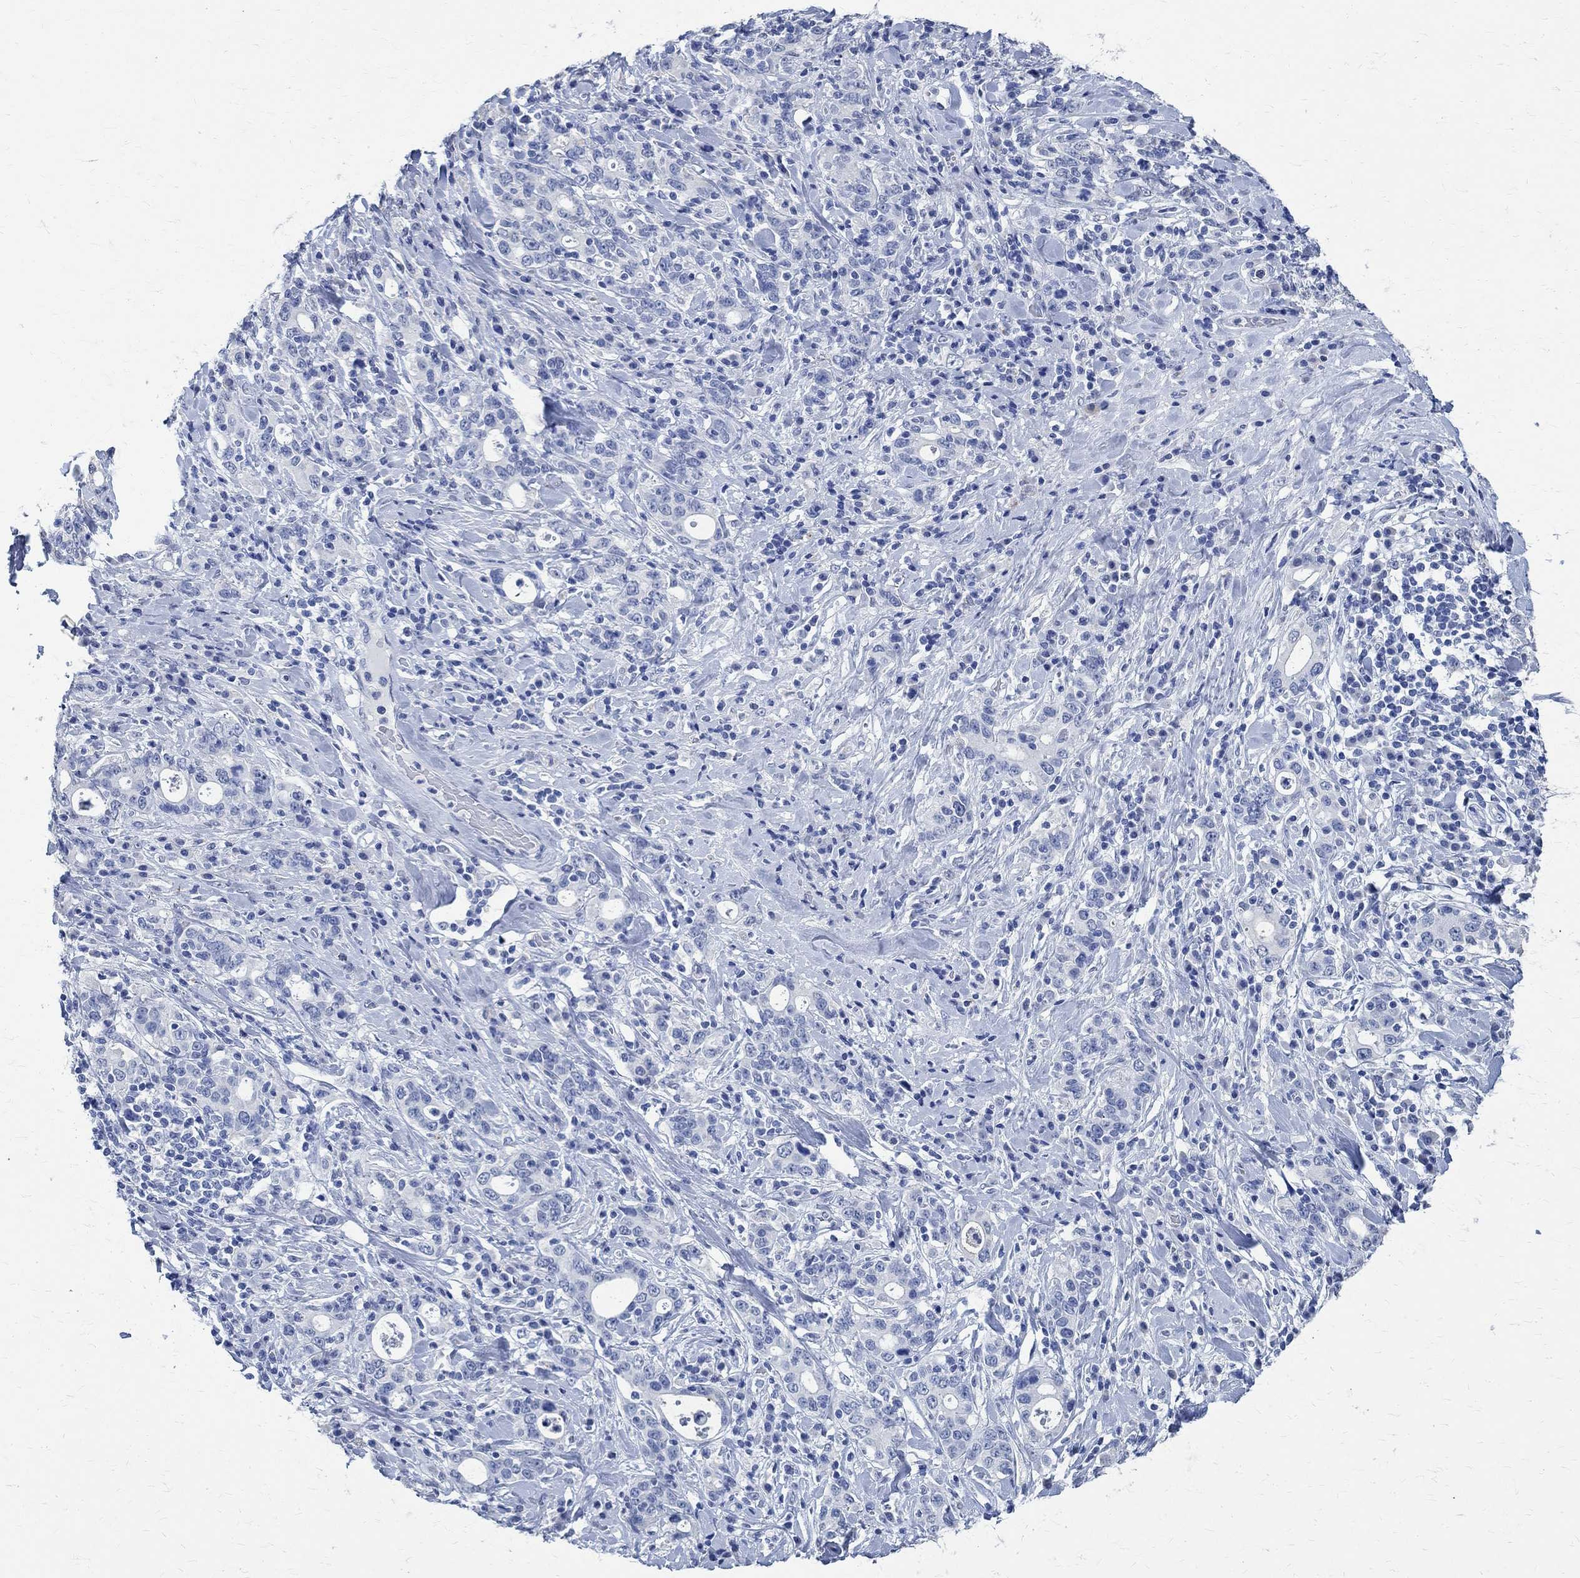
{"staining": {"intensity": "negative", "quantity": "none", "location": "none"}, "tissue": "stomach cancer", "cell_type": "Tumor cells", "image_type": "cancer", "snomed": [{"axis": "morphology", "description": "Adenocarcinoma, NOS"}, {"axis": "topography", "description": "Stomach"}], "caption": "Immunohistochemical staining of human stomach adenocarcinoma displays no significant staining in tumor cells.", "gene": "TMEM221", "patient": {"sex": "male", "age": 79}}